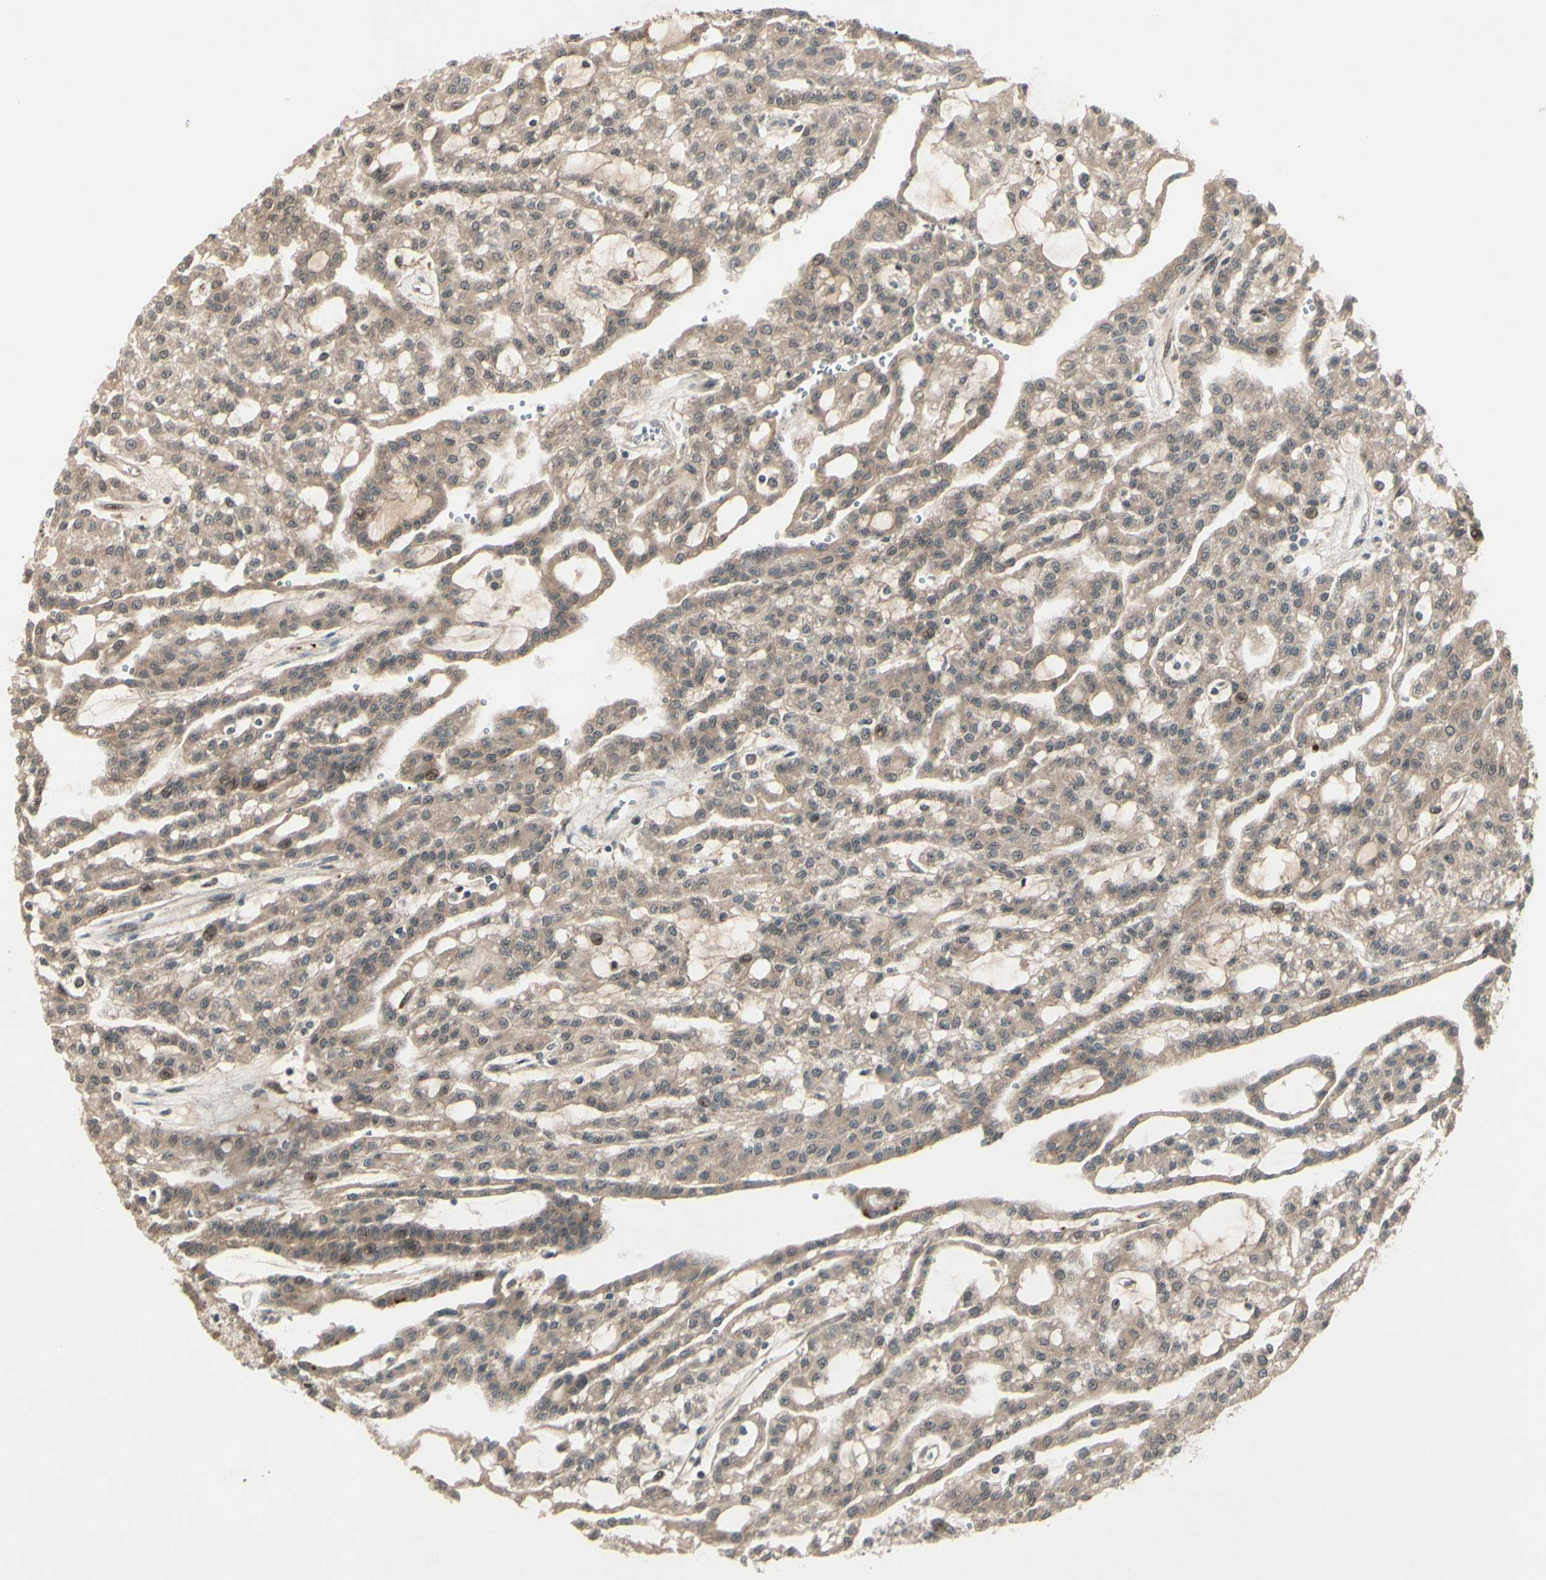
{"staining": {"intensity": "weak", "quantity": ">75%", "location": "cytoplasmic/membranous"}, "tissue": "renal cancer", "cell_type": "Tumor cells", "image_type": "cancer", "snomed": [{"axis": "morphology", "description": "Adenocarcinoma, NOS"}, {"axis": "topography", "description": "Kidney"}], "caption": "Tumor cells show weak cytoplasmic/membranous staining in about >75% of cells in renal cancer (adenocarcinoma).", "gene": "MLF2", "patient": {"sex": "male", "age": 63}}